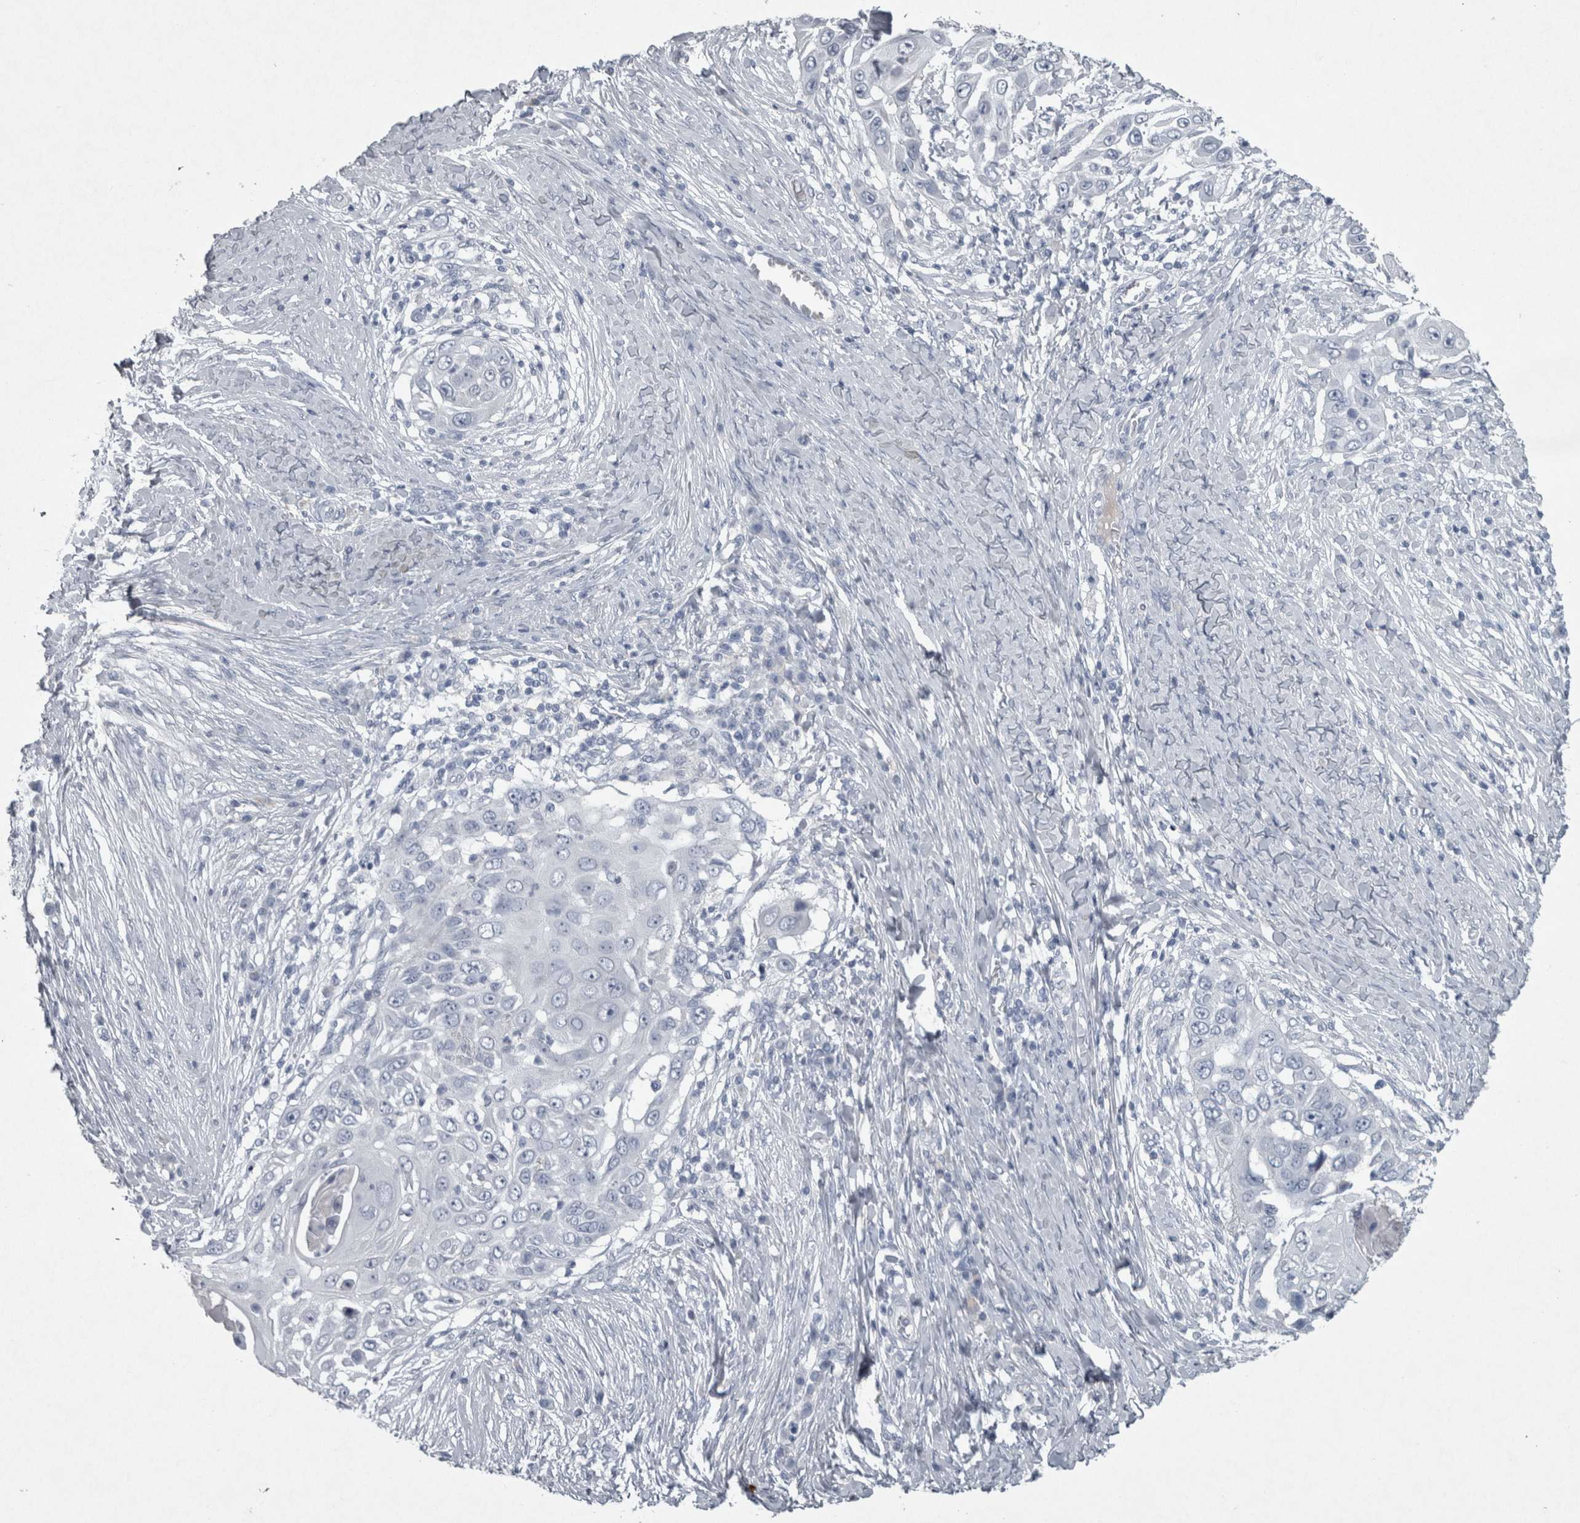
{"staining": {"intensity": "negative", "quantity": "none", "location": "none"}, "tissue": "skin cancer", "cell_type": "Tumor cells", "image_type": "cancer", "snomed": [{"axis": "morphology", "description": "Squamous cell carcinoma, NOS"}, {"axis": "topography", "description": "Skin"}], "caption": "Tumor cells show no significant staining in squamous cell carcinoma (skin).", "gene": "PDX1", "patient": {"sex": "female", "age": 44}}